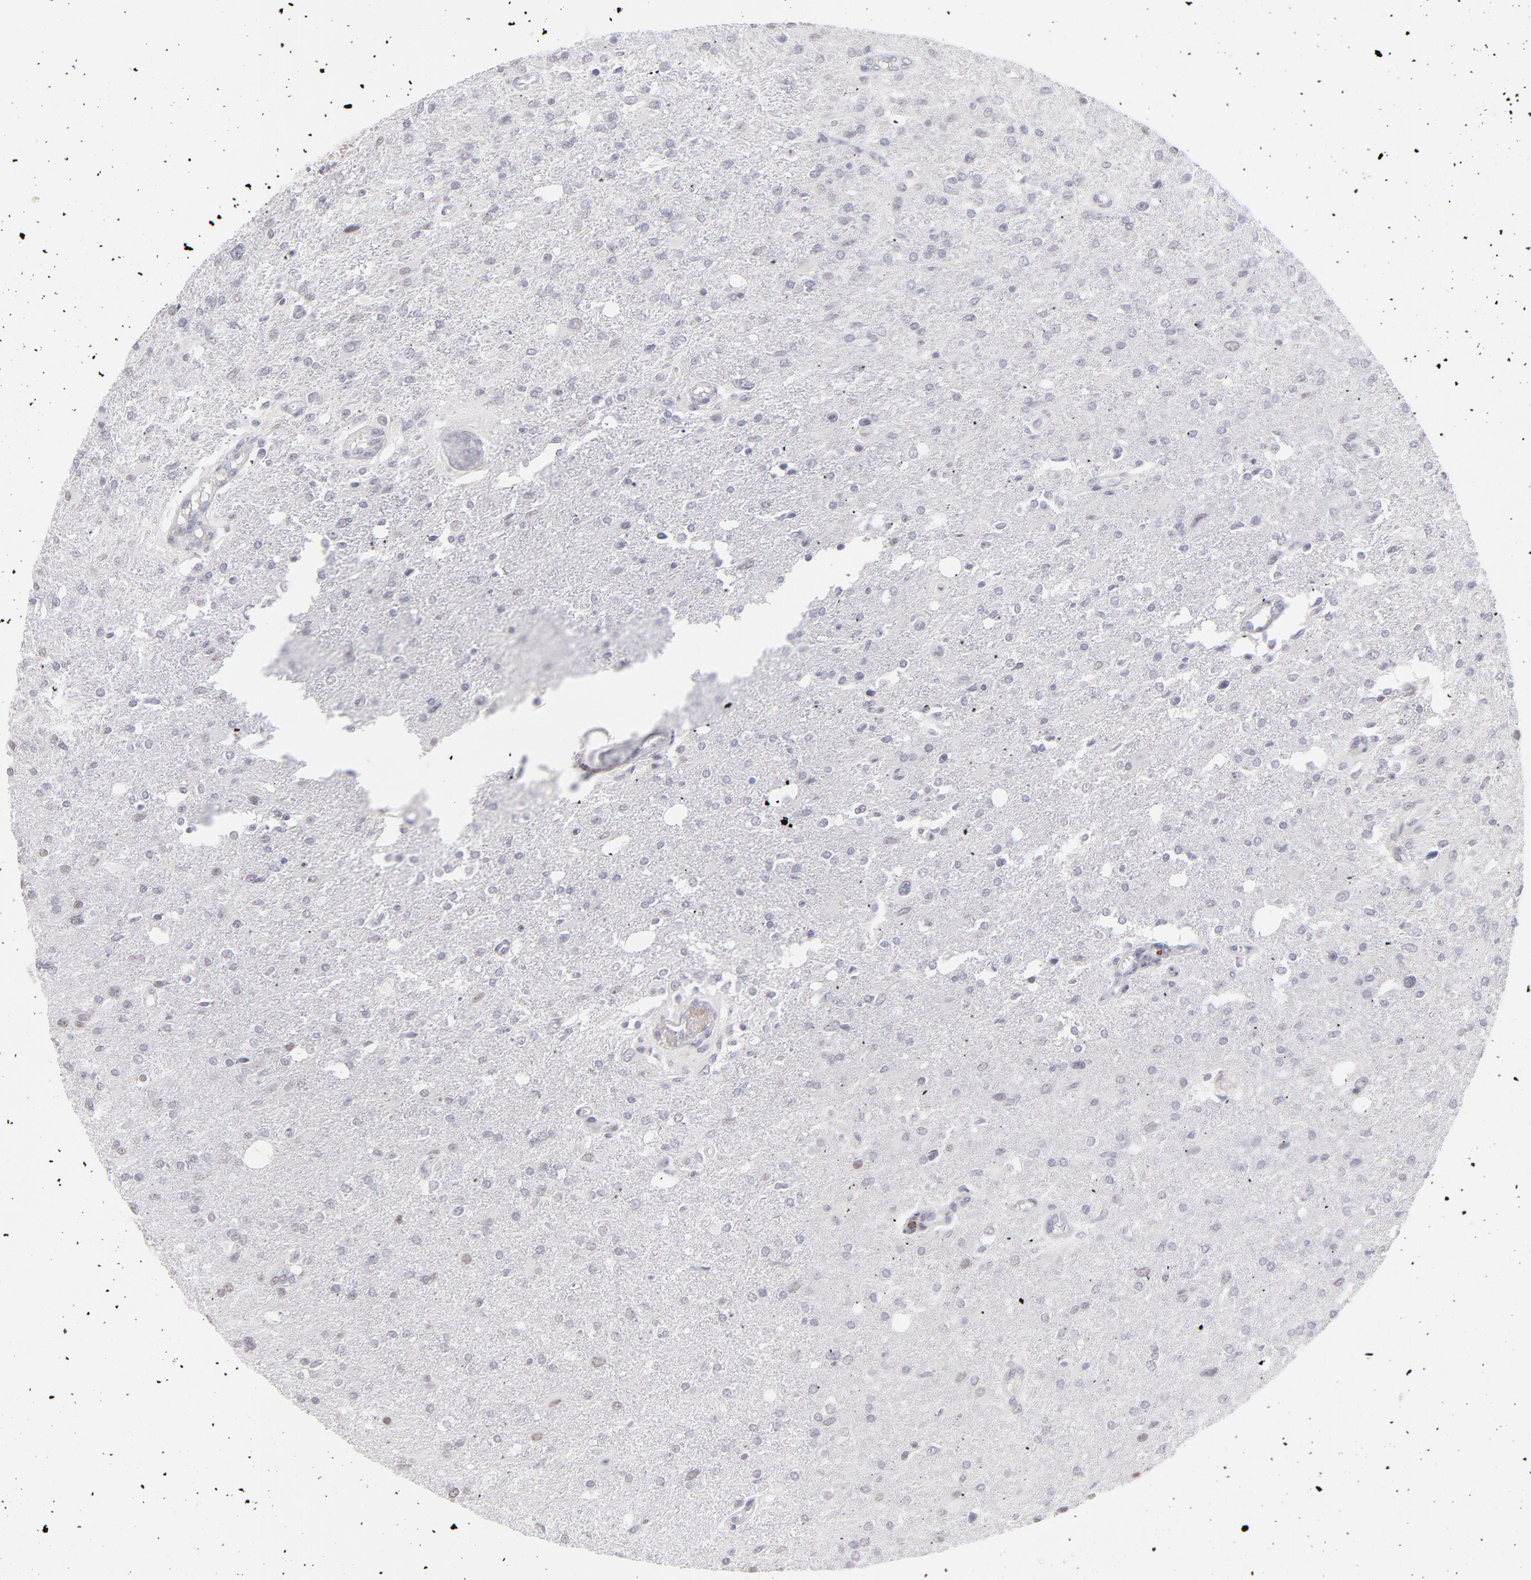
{"staining": {"intensity": "negative", "quantity": "none", "location": "none"}, "tissue": "glioma", "cell_type": "Tumor cells", "image_type": "cancer", "snomed": [{"axis": "morphology", "description": "Glioma, malignant, High grade"}, {"axis": "topography", "description": "Cerebral cortex"}], "caption": "Glioma was stained to show a protein in brown. There is no significant positivity in tumor cells.", "gene": "LTB4R", "patient": {"sex": "male", "age": 76}}